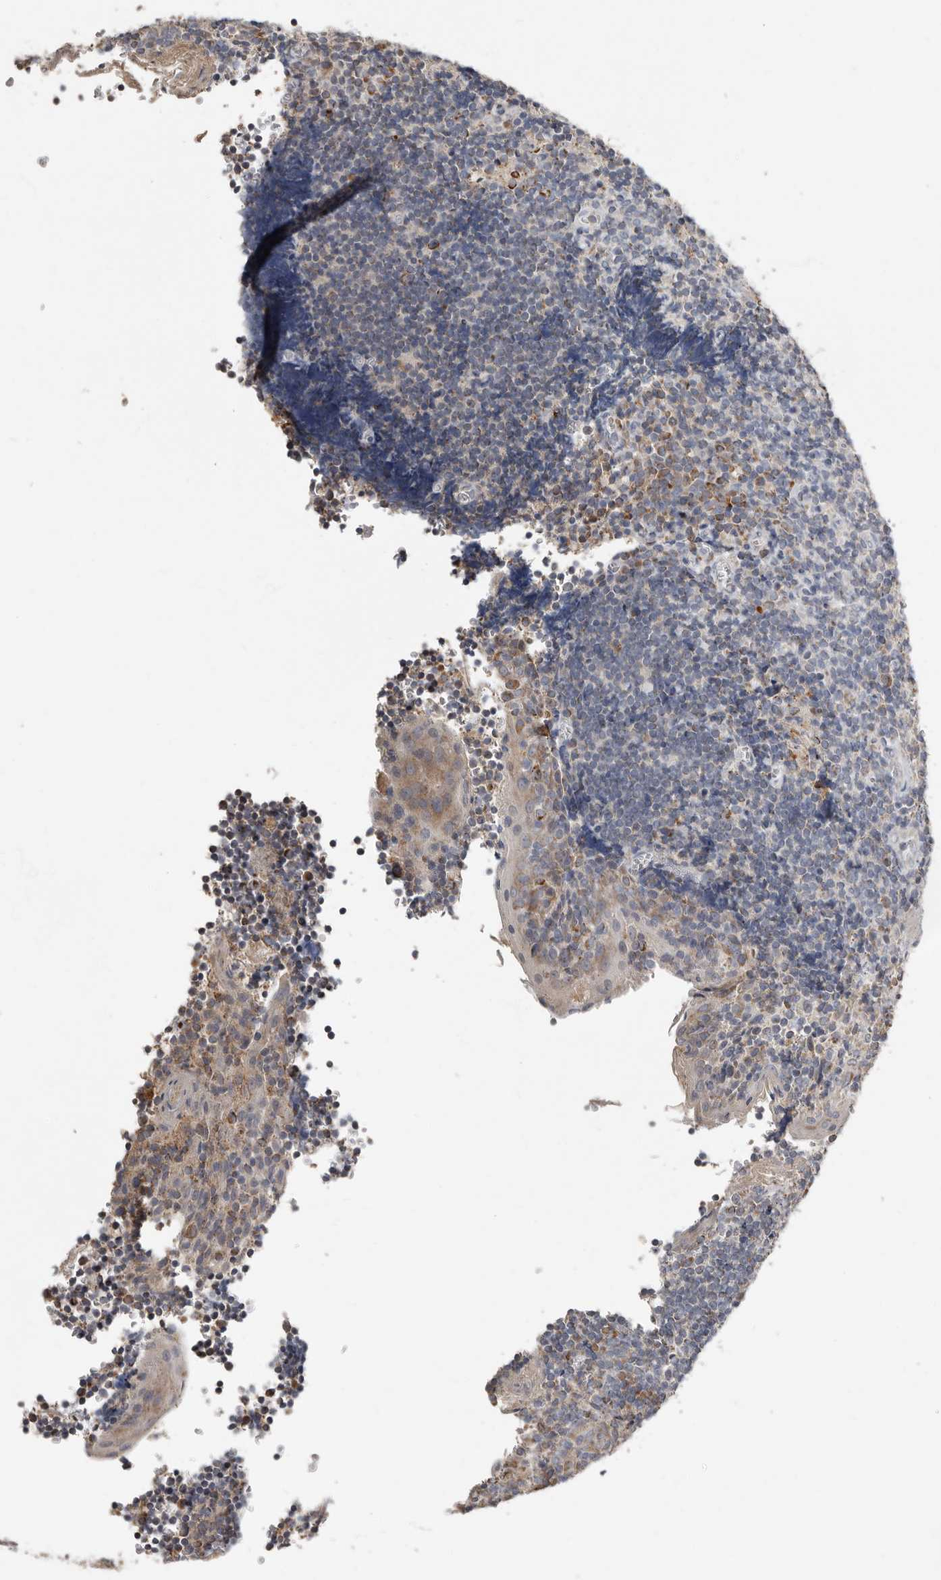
{"staining": {"intensity": "strong", "quantity": "25%-75%", "location": "cytoplasmic/membranous"}, "tissue": "tonsil", "cell_type": "Germinal center cells", "image_type": "normal", "snomed": [{"axis": "morphology", "description": "Normal tissue, NOS"}, {"axis": "topography", "description": "Tonsil"}], "caption": "Immunohistochemical staining of normal tonsil demonstrates 25%-75% levels of strong cytoplasmic/membranous protein positivity in about 25%-75% of germinal center cells.", "gene": "KIF26B", "patient": {"sex": "male", "age": 27}}